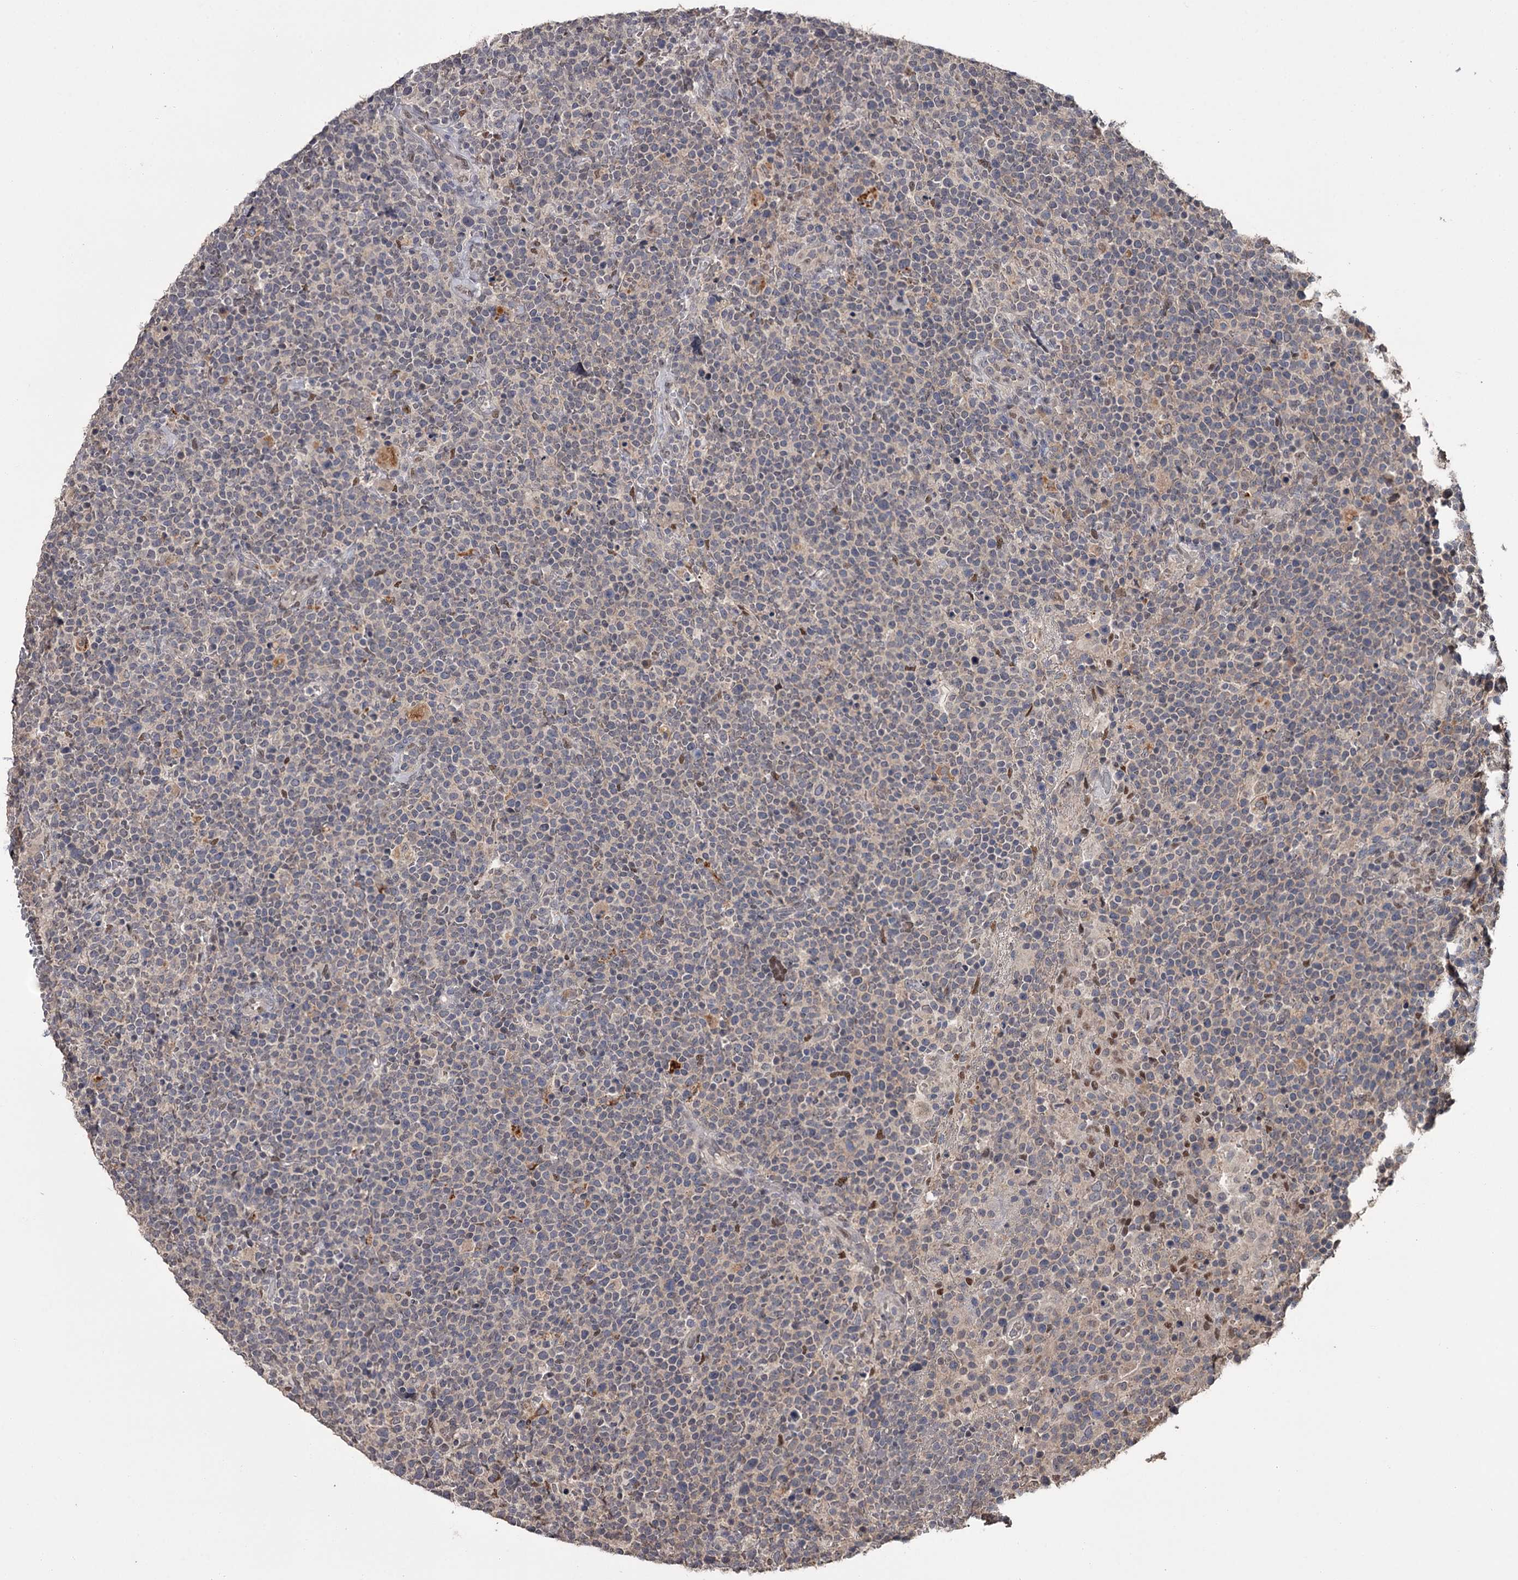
{"staining": {"intensity": "negative", "quantity": "none", "location": "none"}, "tissue": "lymphoma", "cell_type": "Tumor cells", "image_type": "cancer", "snomed": [{"axis": "morphology", "description": "Malignant lymphoma, non-Hodgkin's type, High grade"}, {"axis": "topography", "description": "Lymph node"}], "caption": "Micrograph shows no significant protein positivity in tumor cells of high-grade malignant lymphoma, non-Hodgkin's type.", "gene": "PRPF40B", "patient": {"sex": "male", "age": 61}}